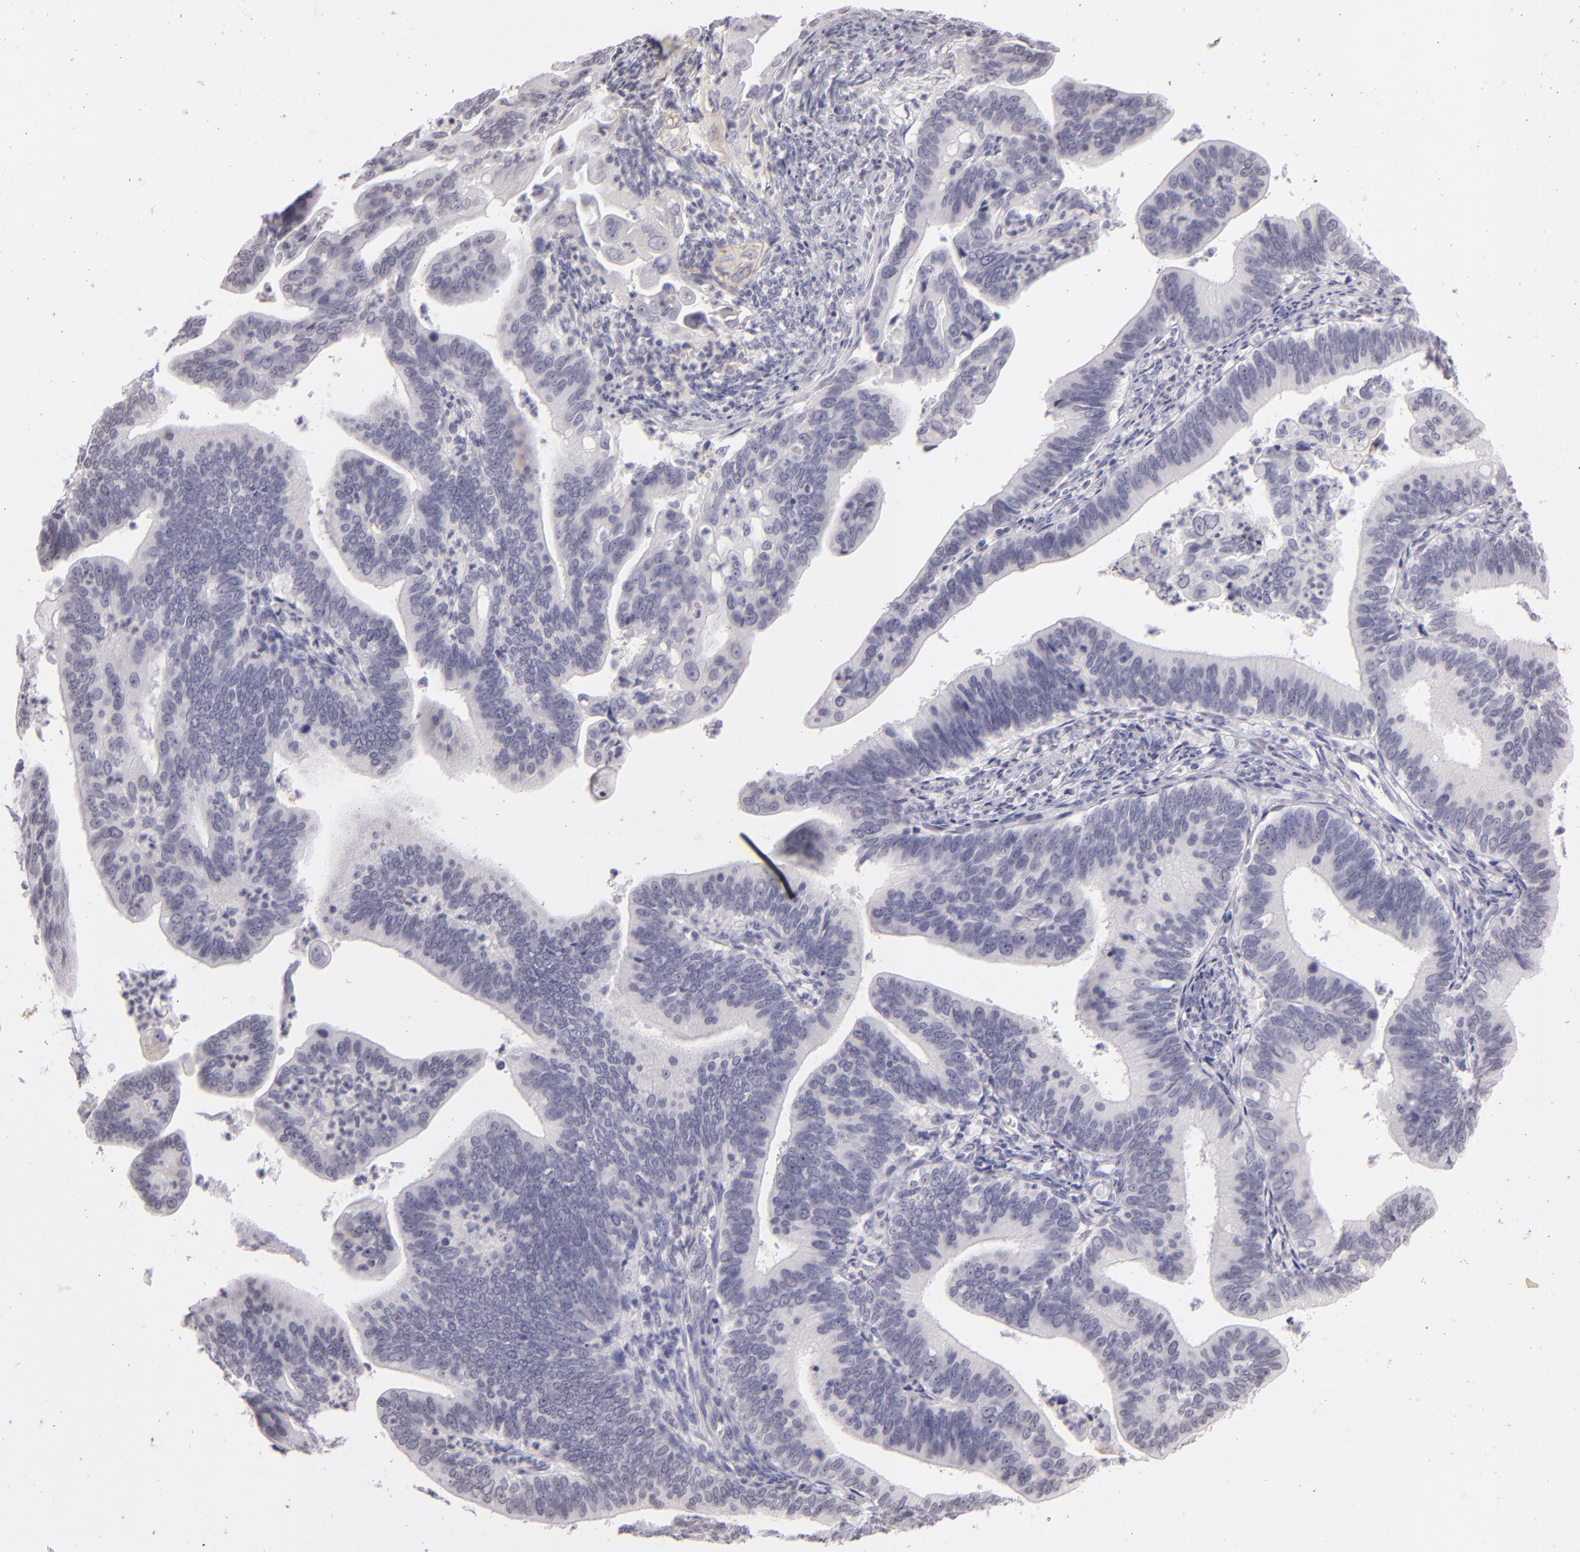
{"staining": {"intensity": "negative", "quantity": "none", "location": "none"}, "tissue": "cervical cancer", "cell_type": "Tumor cells", "image_type": "cancer", "snomed": [{"axis": "morphology", "description": "Adenocarcinoma, NOS"}, {"axis": "topography", "description": "Cervix"}], "caption": "Tumor cells are negative for brown protein staining in adenocarcinoma (cervical).", "gene": "CD40", "patient": {"sex": "female", "age": 47}}